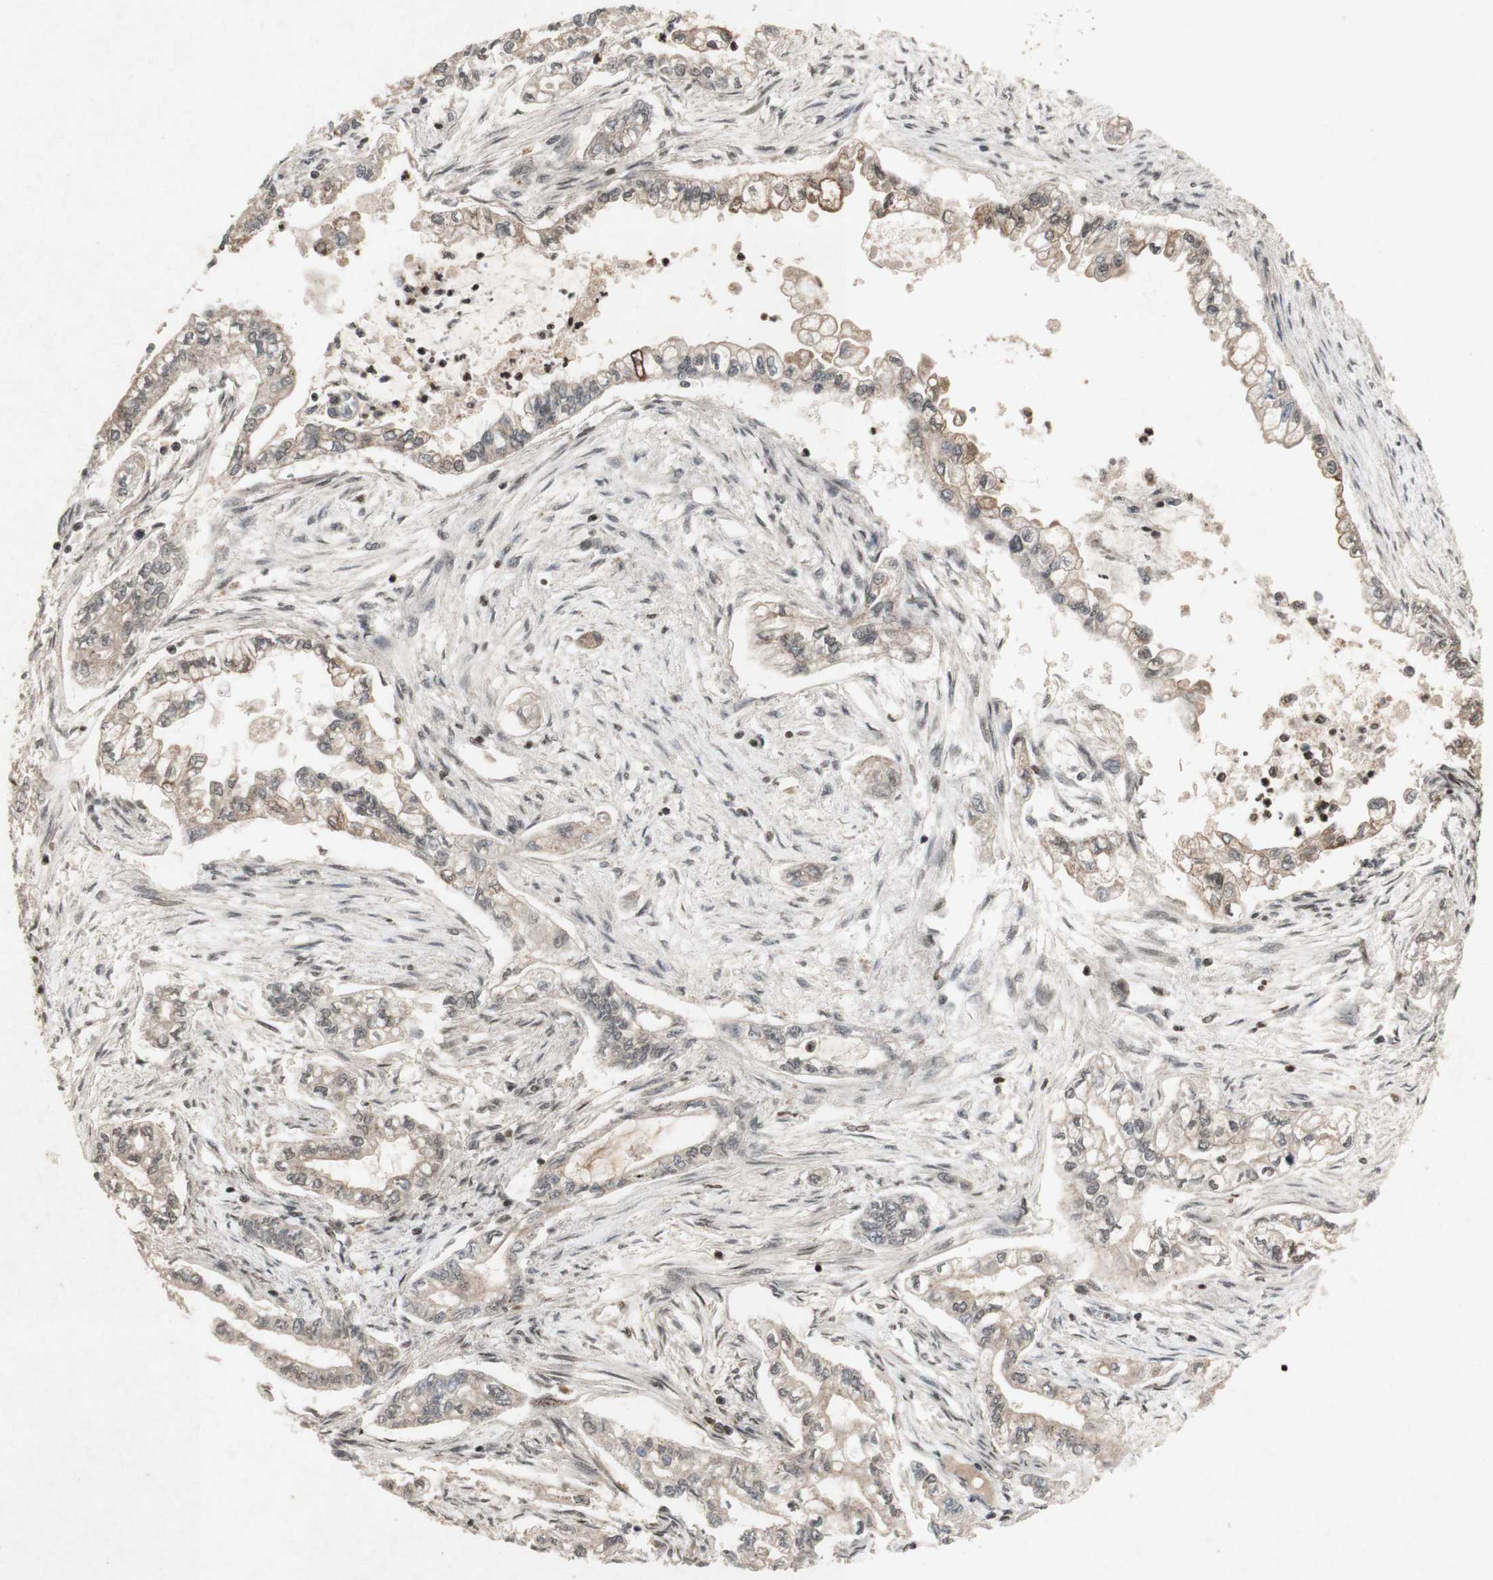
{"staining": {"intensity": "weak", "quantity": ">75%", "location": "cytoplasmic/membranous"}, "tissue": "pancreatic cancer", "cell_type": "Tumor cells", "image_type": "cancer", "snomed": [{"axis": "morphology", "description": "Normal tissue, NOS"}, {"axis": "topography", "description": "Pancreas"}], "caption": "There is low levels of weak cytoplasmic/membranous staining in tumor cells of pancreatic cancer, as demonstrated by immunohistochemical staining (brown color).", "gene": "PLXNA1", "patient": {"sex": "male", "age": 42}}